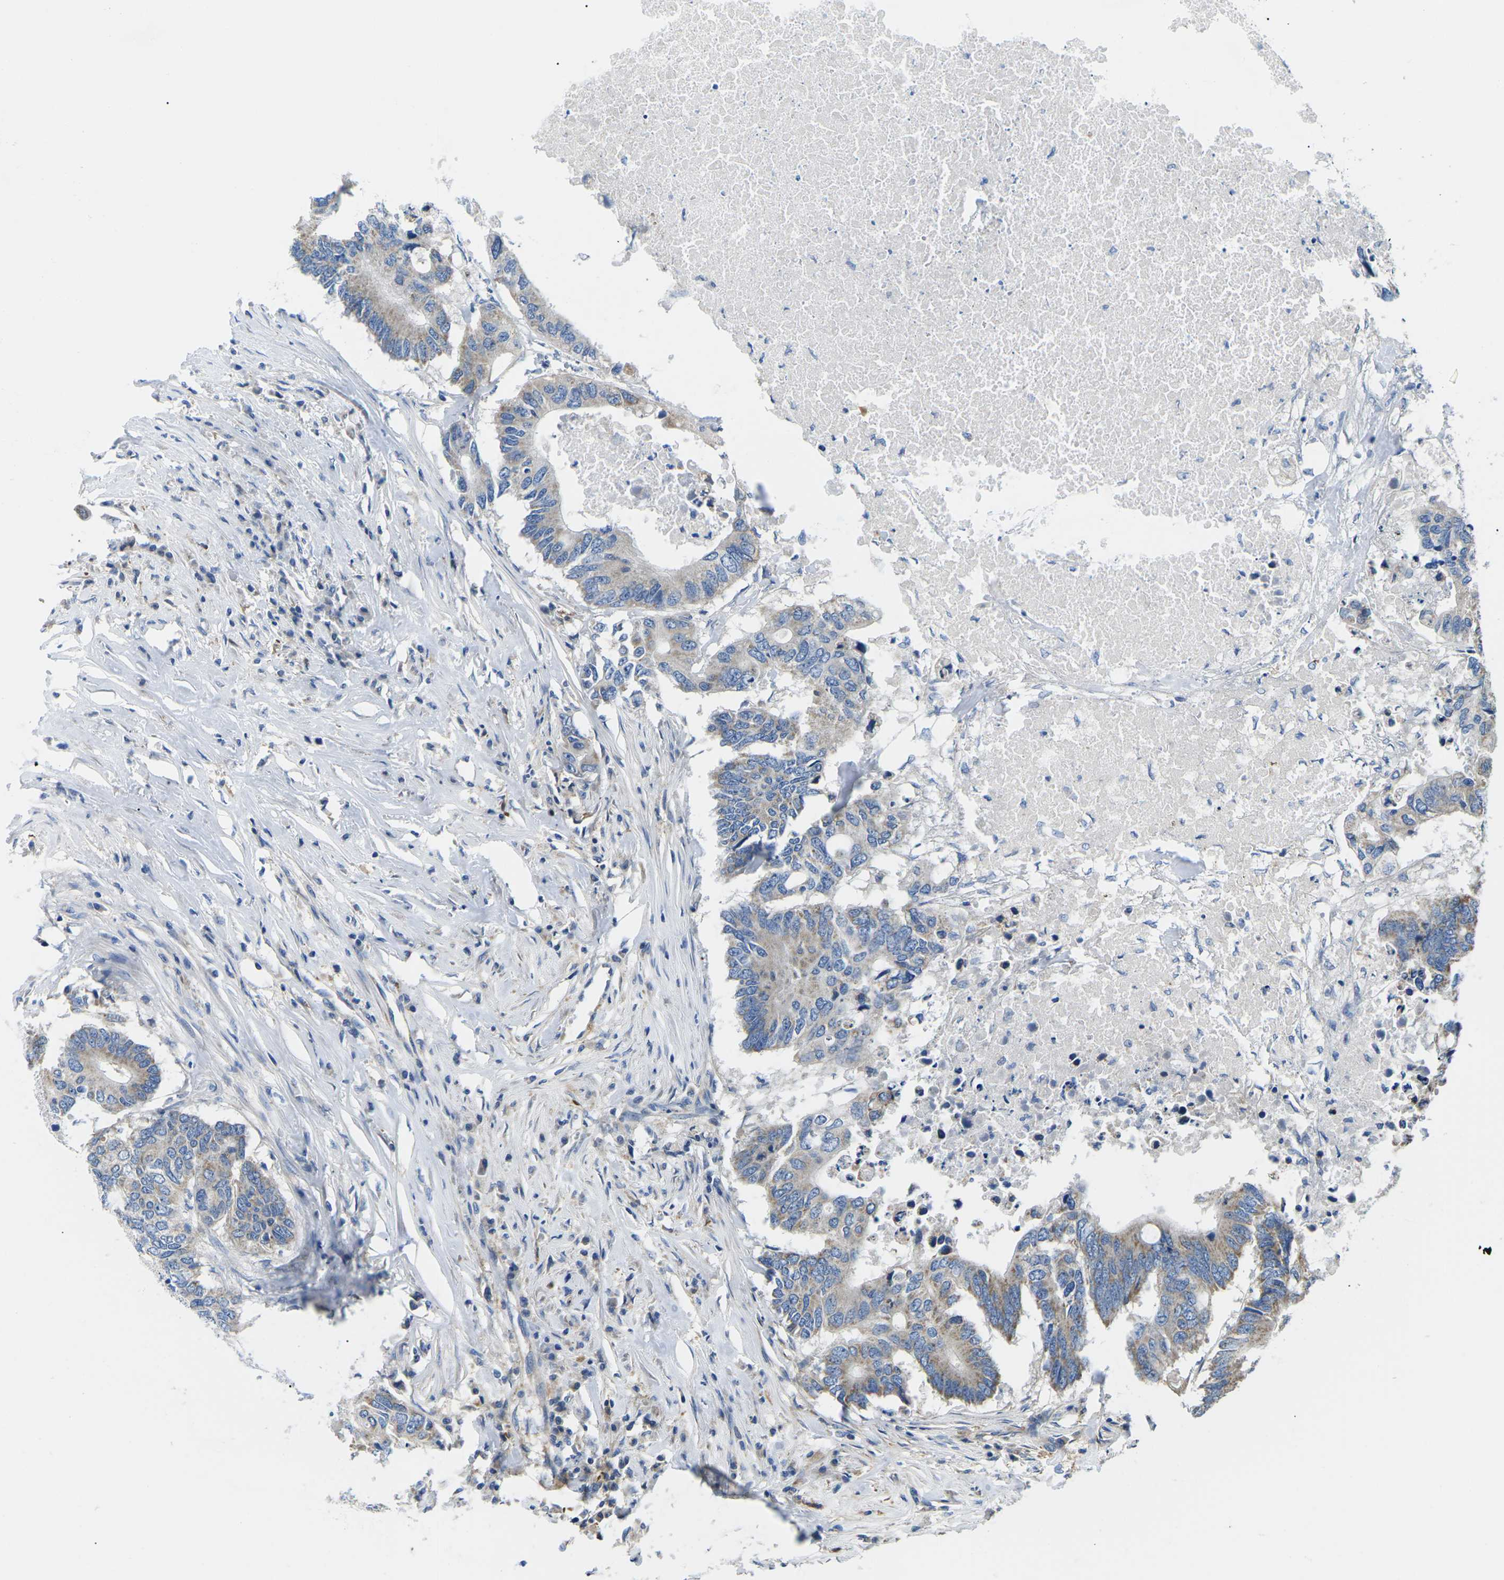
{"staining": {"intensity": "moderate", "quantity": "<25%", "location": "cytoplasmic/membranous"}, "tissue": "colorectal cancer", "cell_type": "Tumor cells", "image_type": "cancer", "snomed": [{"axis": "morphology", "description": "Adenocarcinoma, NOS"}, {"axis": "topography", "description": "Colon"}], "caption": "A photomicrograph of human colorectal cancer stained for a protein exhibits moderate cytoplasmic/membranous brown staining in tumor cells. The staining is performed using DAB brown chromogen to label protein expression. The nuclei are counter-stained blue using hematoxylin.", "gene": "TMEFF2", "patient": {"sex": "male", "age": 71}}